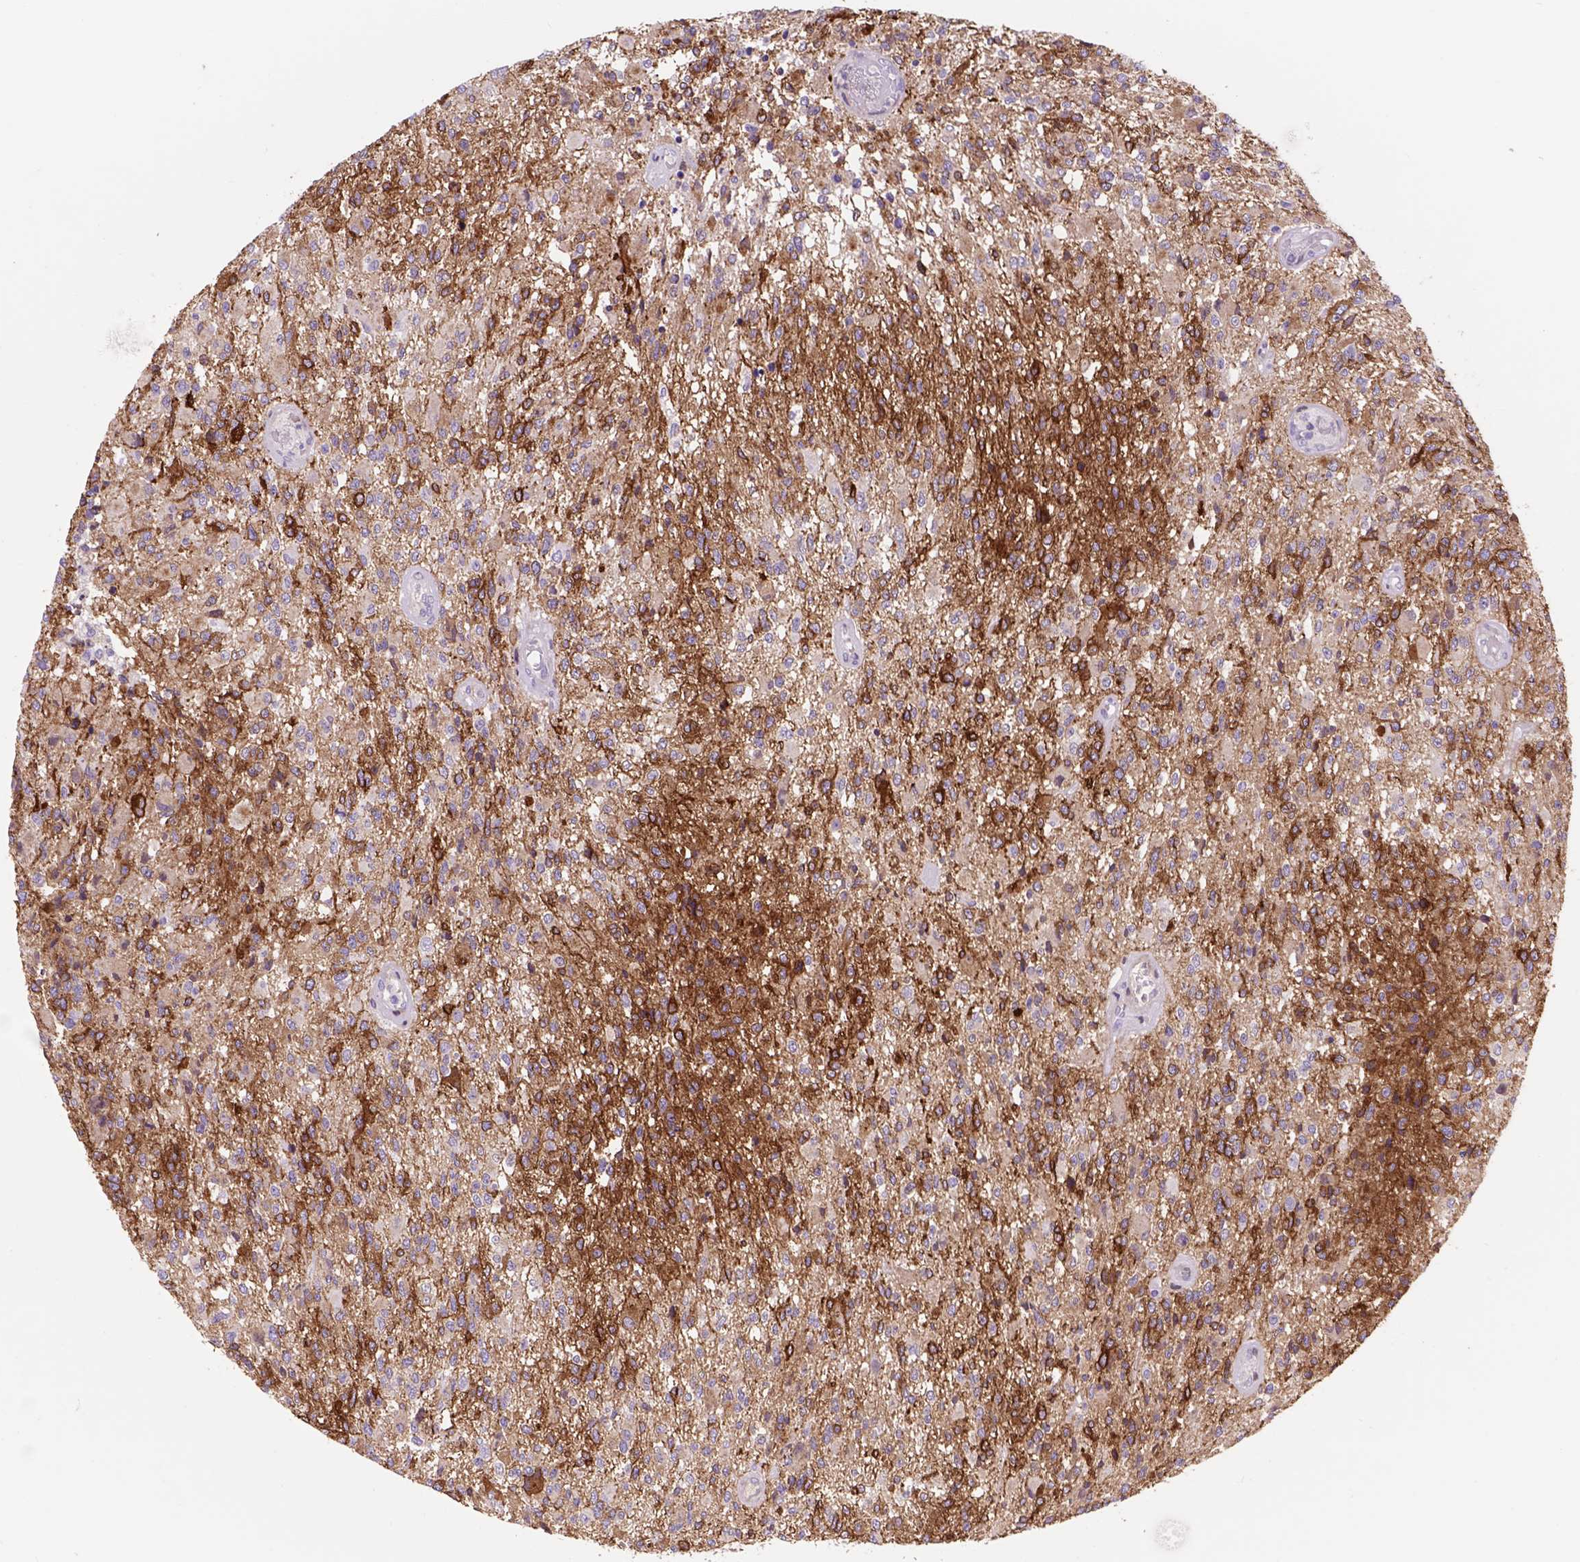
{"staining": {"intensity": "moderate", "quantity": "25%-75%", "location": "cytoplasmic/membranous"}, "tissue": "glioma", "cell_type": "Tumor cells", "image_type": "cancer", "snomed": [{"axis": "morphology", "description": "Glioma, malignant, High grade"}, {"axis": "topography", "description": "Brain"}], "caption": "Immunohistochemistry photomicrograph of neoplastic tissue: high-grade glioma (malignant) stained using immunohistochemistry shows medium levels of moderate protein expression localized specifically in the cytoplasmic/membranous of tumor cells, appearing as a cytoplasmic/membranous brown color.", "gene": "EGFR", "patient": {"sex": "female", "age": 63}}